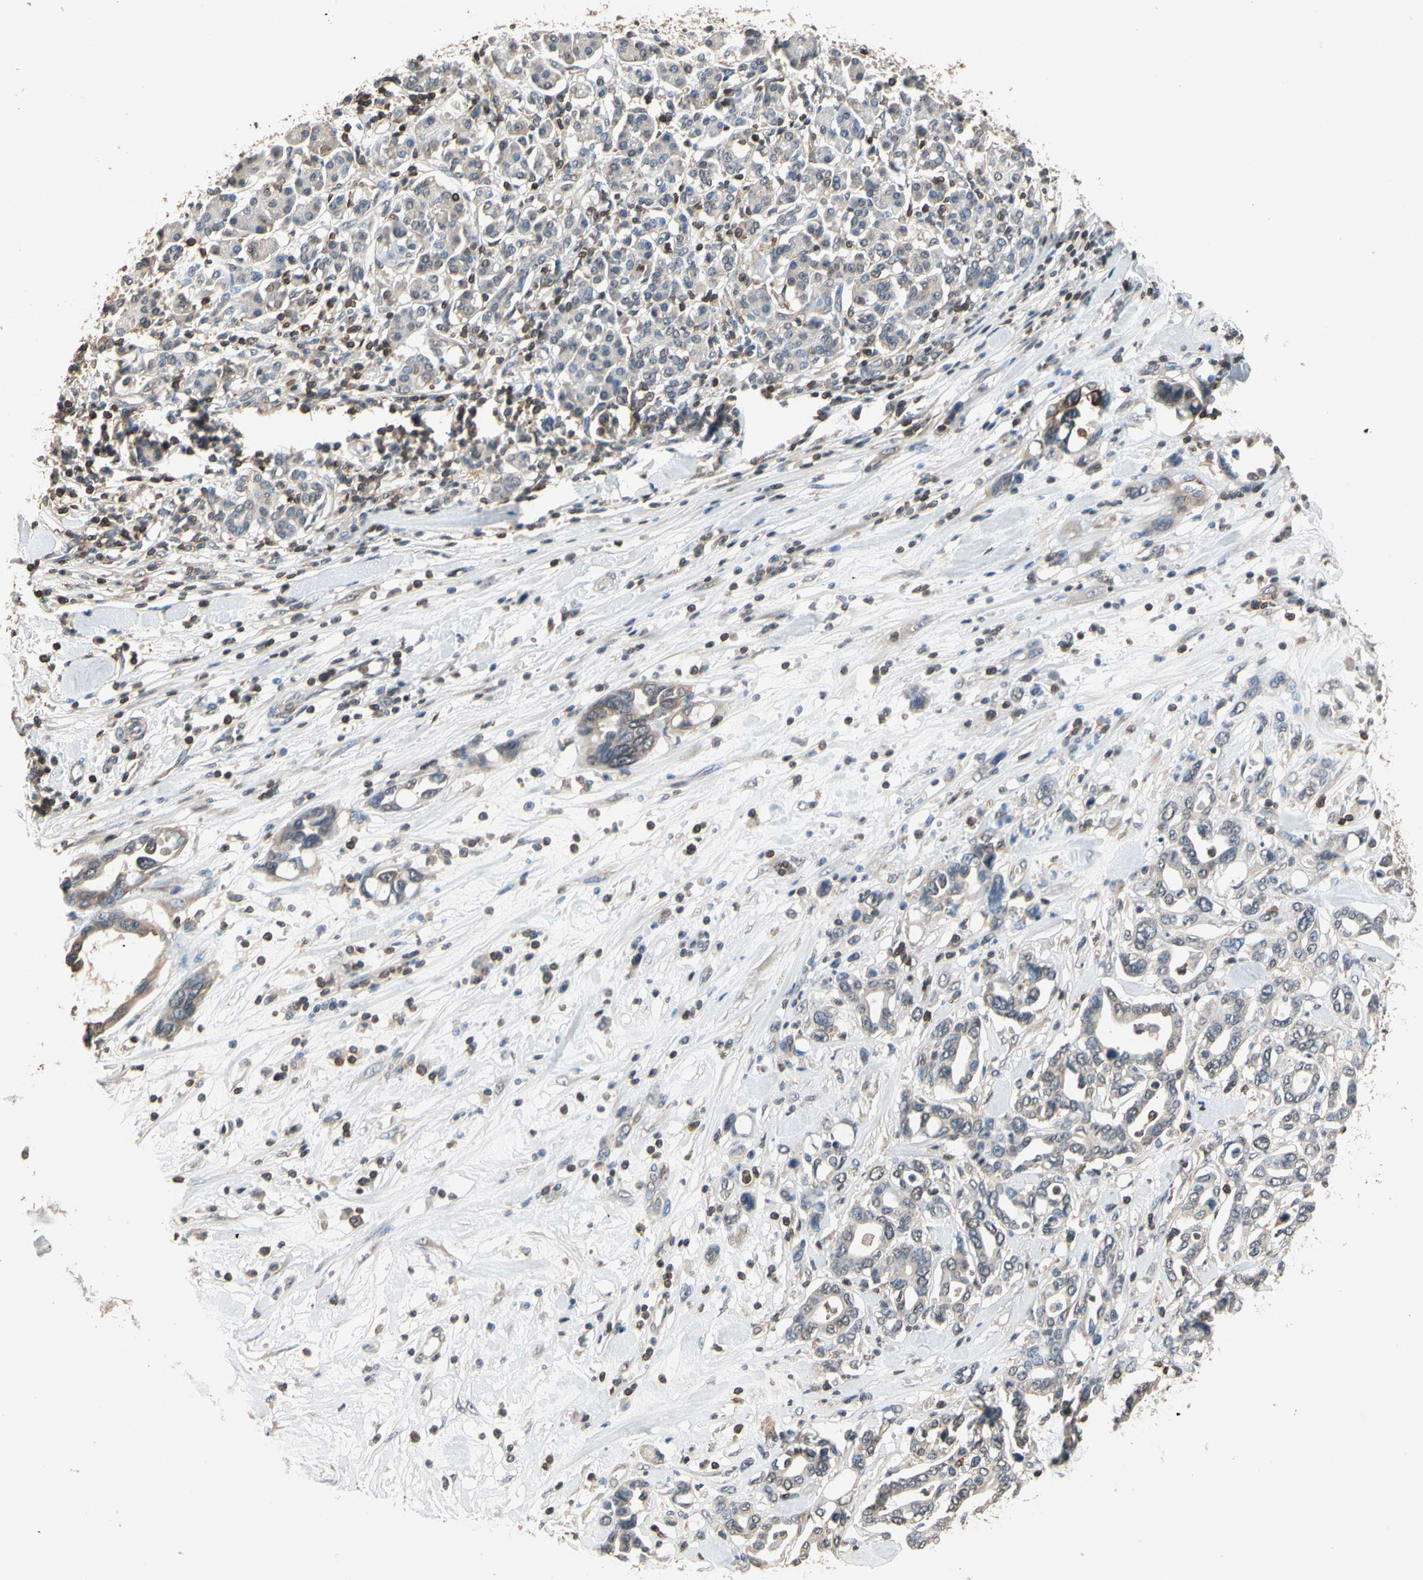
{"staining": {"intensity": "weak", "quantity": "<25%", "location": "cytoplasmic/membranous"}, "tissue": "pancreatic cancer", "cell_type": "Tumor cells", "image_type": "cancer", "snomed": [{"axis": "morphology", "description": "Adenocarcinoma, NOS"}, {"axis": "topography", "description": "Pancreas"}], "caption": "Immunohistochemistry of human pancreatic cancer shows no expression in tumor cells.", "gene": "MAP3K10", "patient": {"sex": "female", "age": 57}}